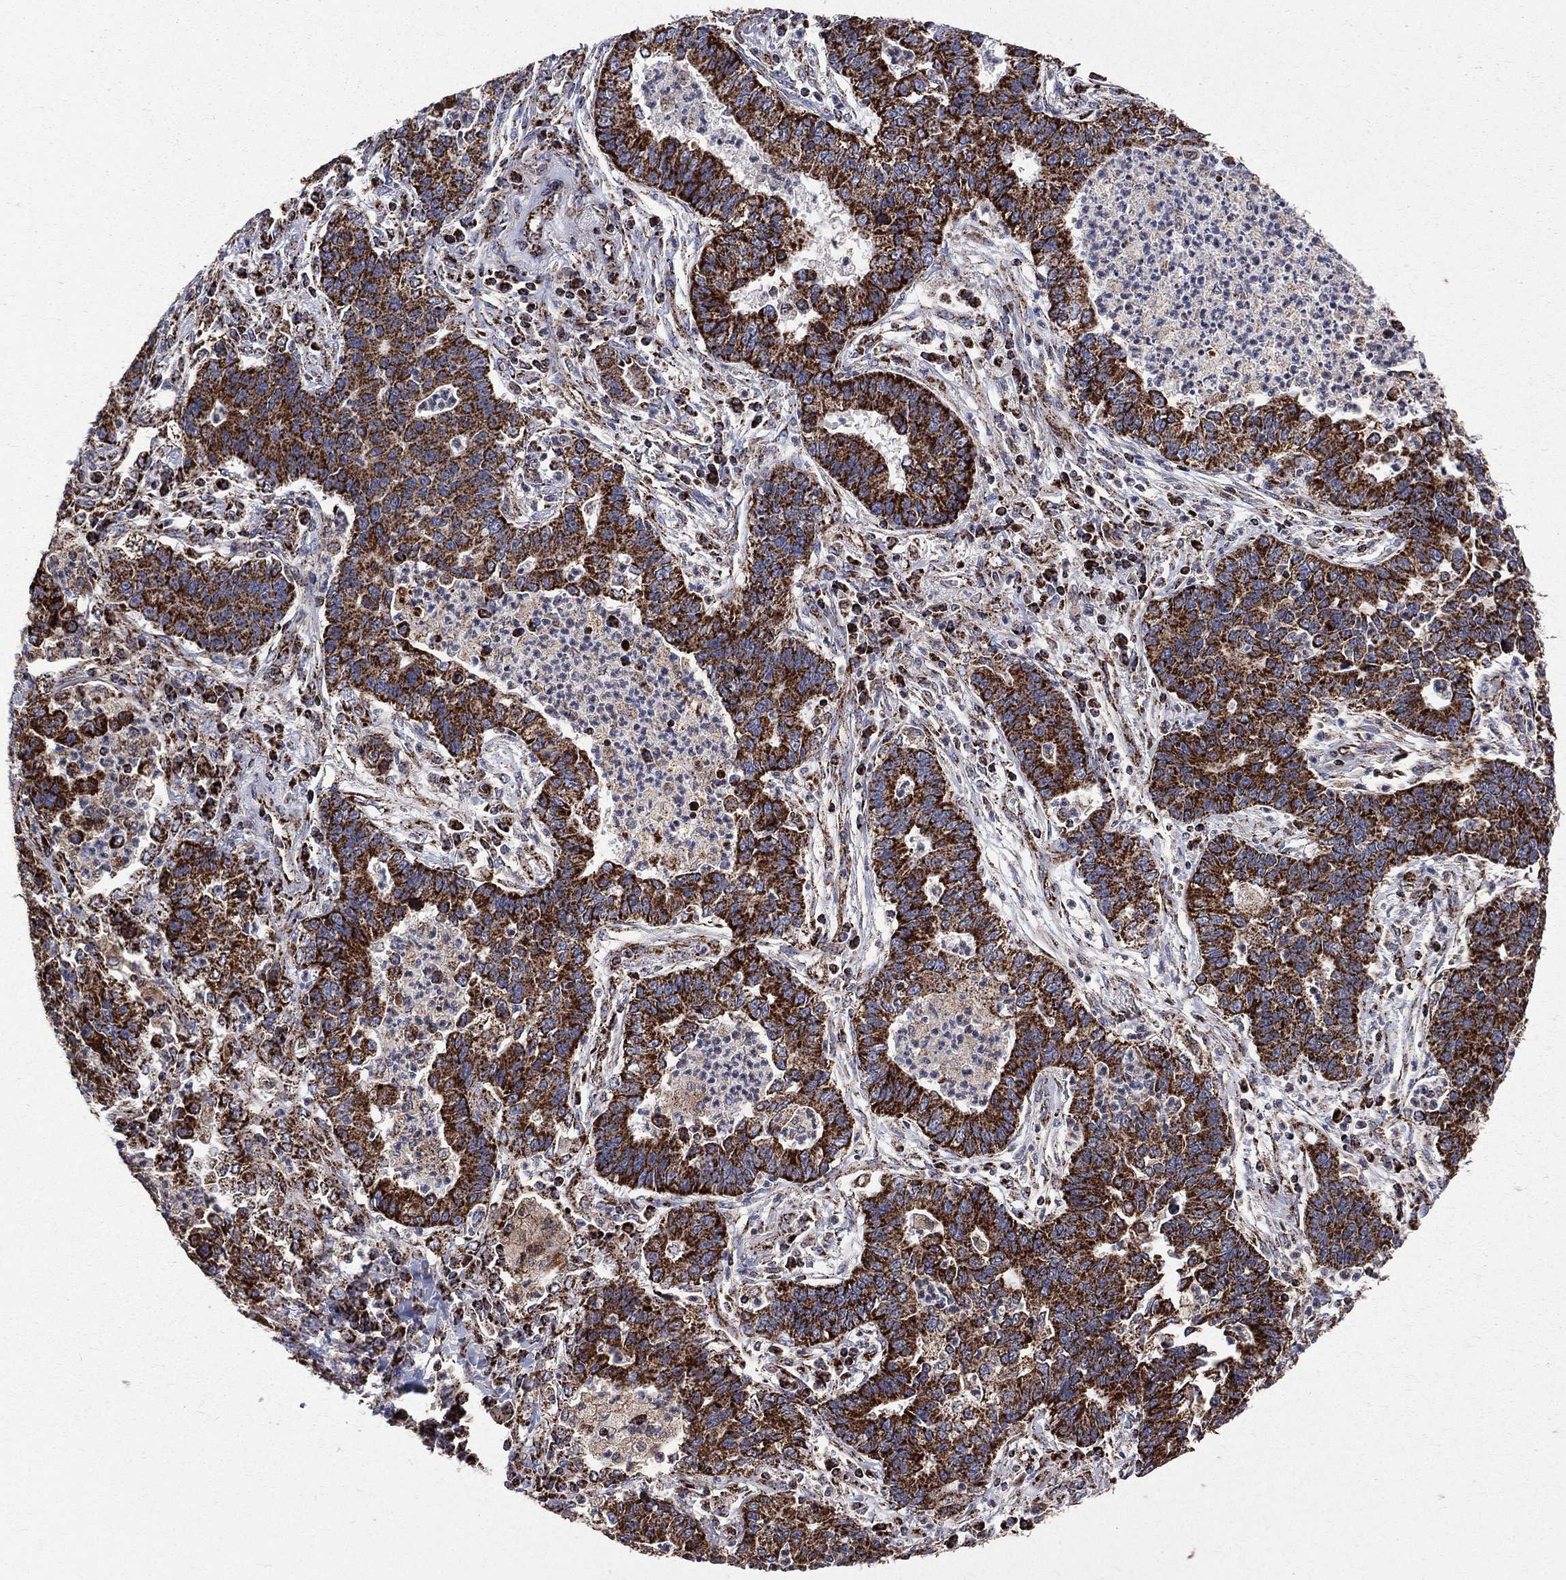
{"staining": {"intensity": "strong", "quantity": ">75%", "location": "cytoplasmic/membranous"}, "tissue": "lung cancer", "cell_type": "Tumor cells", "image_type": "cancer", "snomed": [{"axis": "morphology", "description": "Adenocarcinoma, NOS"}, {"axis": "topography", "description": "Lung"}], "caption": "Immunohistochemical staining of human lung cancer (adenocarcinoma) displays strong cytoplasmic/membranous protein expression in about >75% of tumor cells.", "gene": "GOT2", "patient": {"sex": "female", "age": 57}}